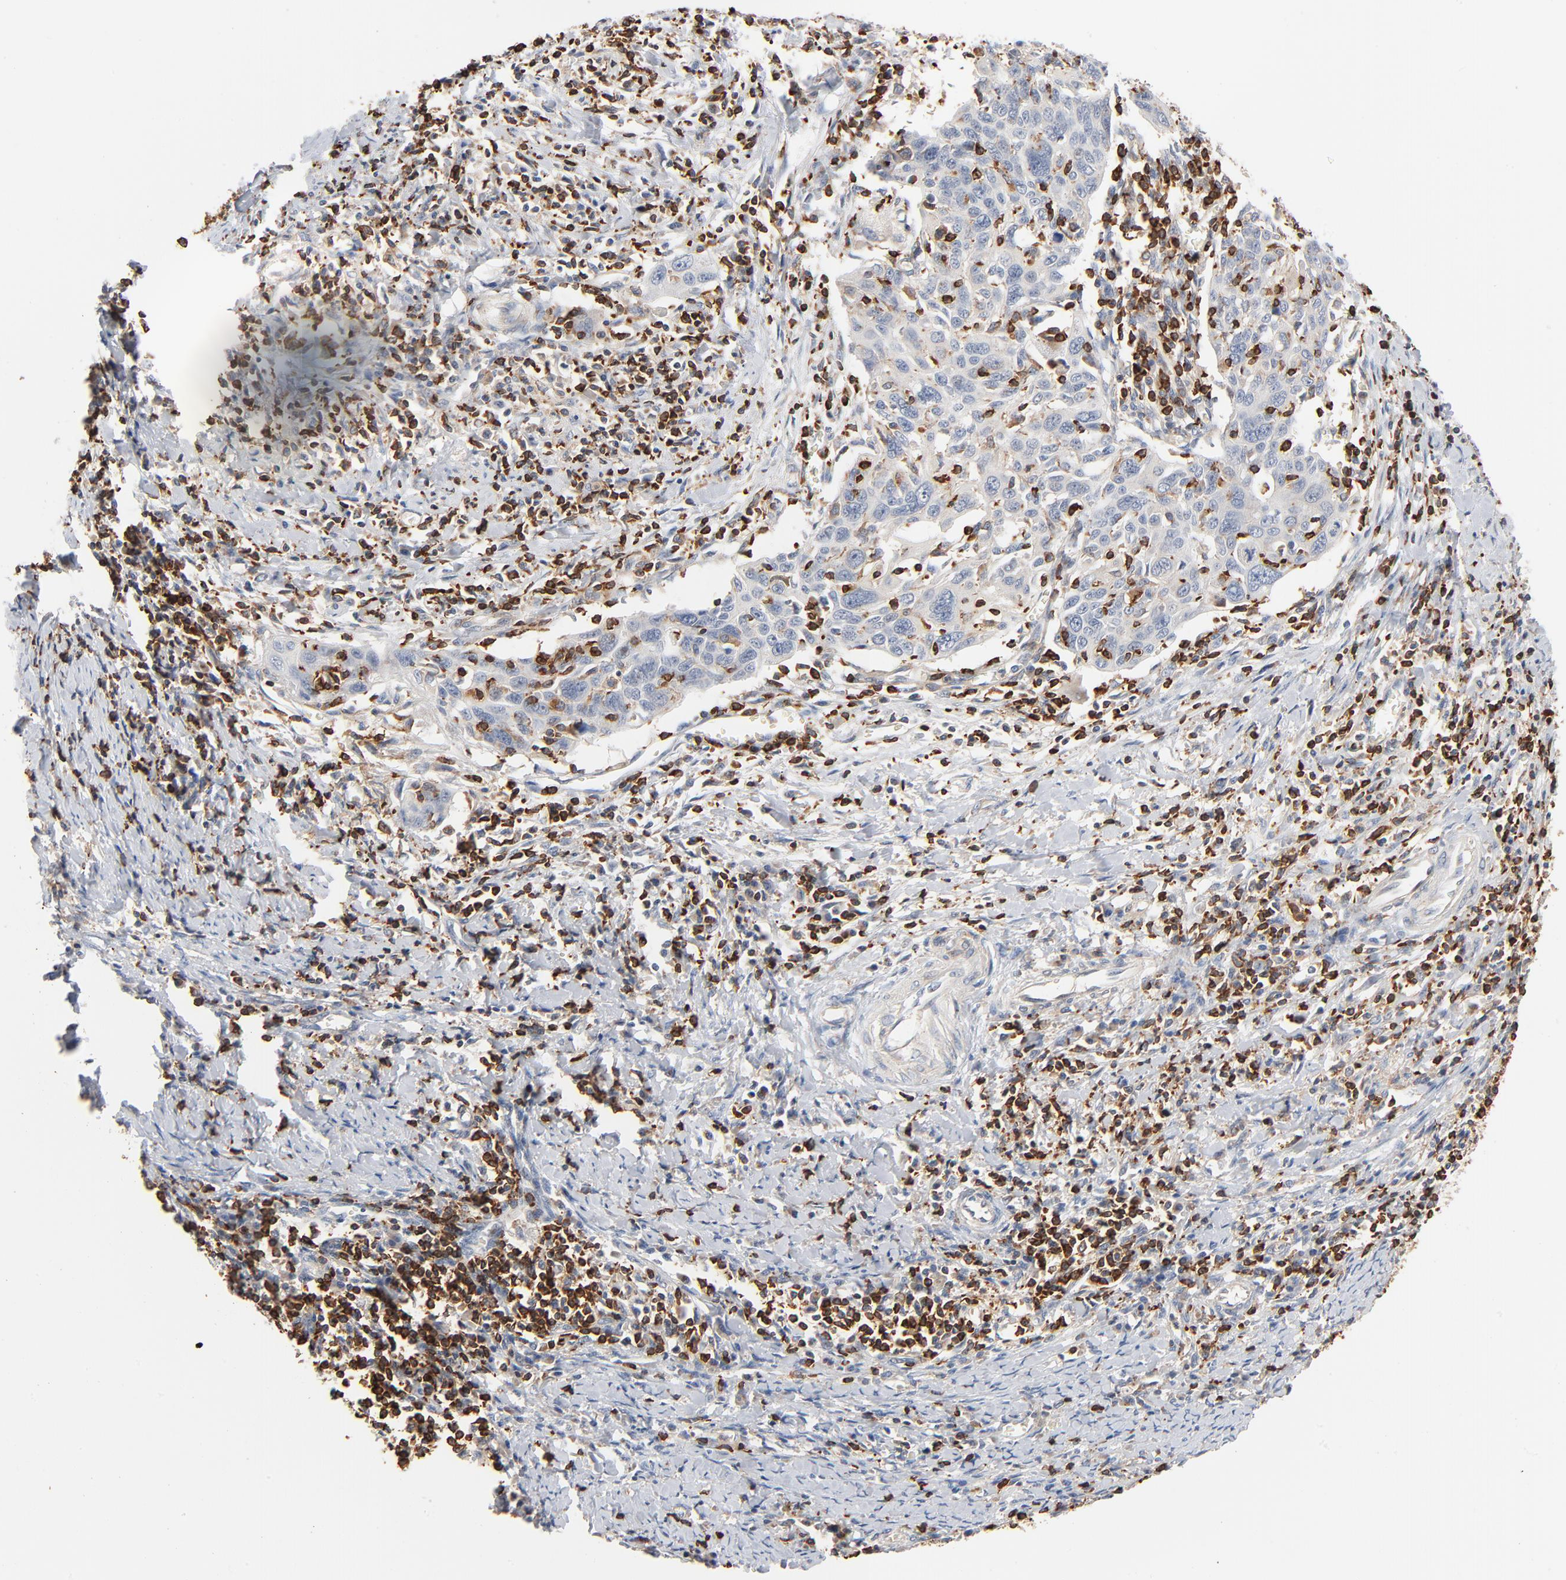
{"staining": {"intensity": "negative", "quantity": "none", "location": "none"}, "tissue": "cervical cancer", "cell_type": "Tumor cells", "image_type": "cancer", "snomed": [{"axis": "morphology", "description": "Squamous cell carcinoma, NOS"}, {"axis": "topography", "description": "Cervix"}], "caption": "This is an IHC photomicrograph of cervical cancer. There is no positivity in tumor cells.", "gene": "SH3KBP1", "patient": {"sex": "female", "age": 54}}